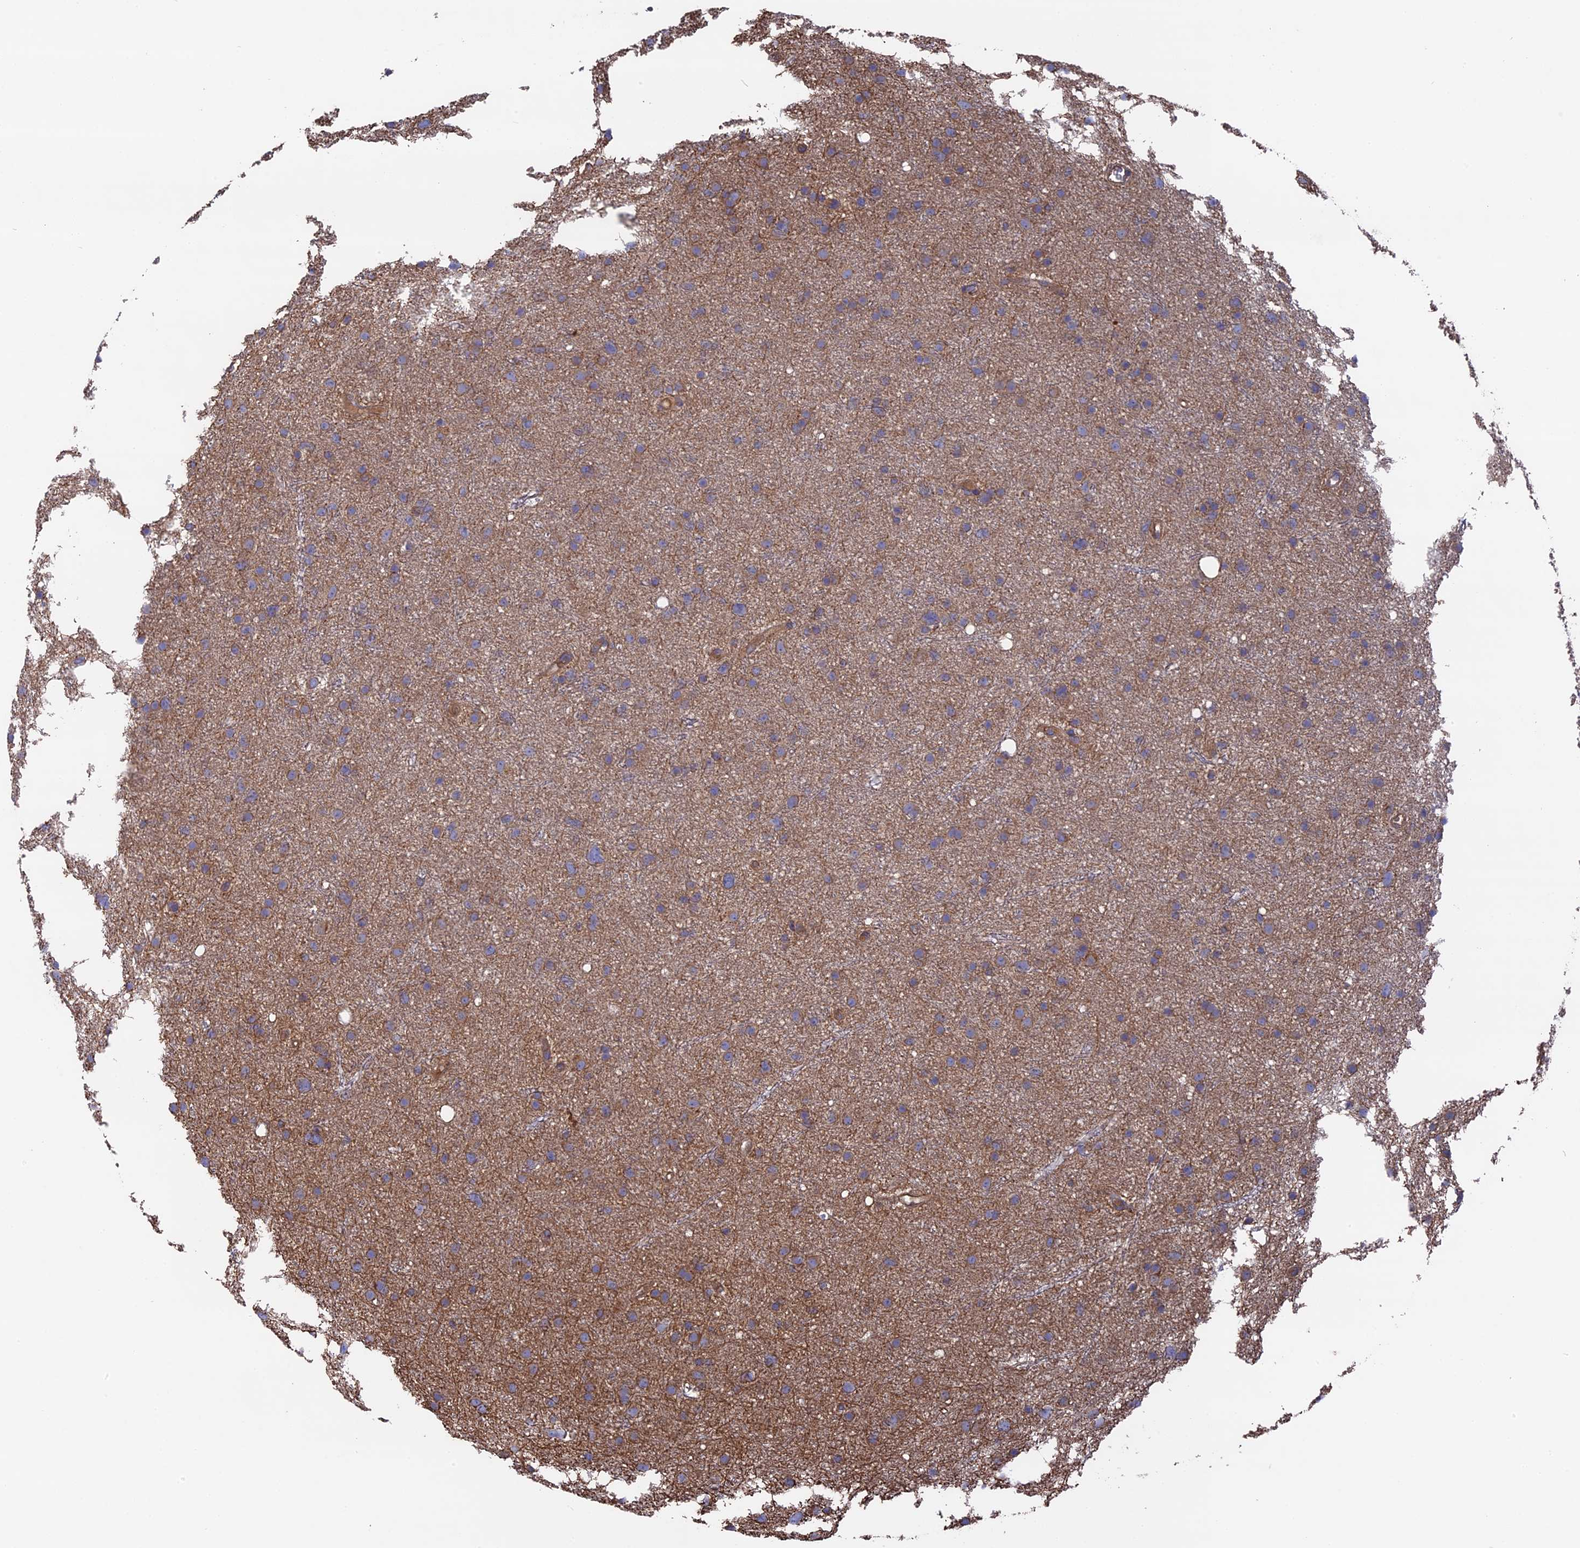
{"staining": {"intensity": "moderate", "quantity": "25%-75%", "location": "cytoplasmic/membranous"}, "tissue": "glioma", "cell_type": "Tumor cells", "image_type": "cancer", "snomed": [{"axis": "morphology", "description": "Glioma, malignant, Low grade"}, {"axis": "topography", "description": "Cerebral cortex"}], "caption": "Malignant glioma (low-grade) stained with immunohistochemistry (IHC) shows moderate cytoplasmic/membranous staining in about 25%-75% of tumor cells.", "gene": "TELO2", "patient": {"sex": "female", "age": 39}}